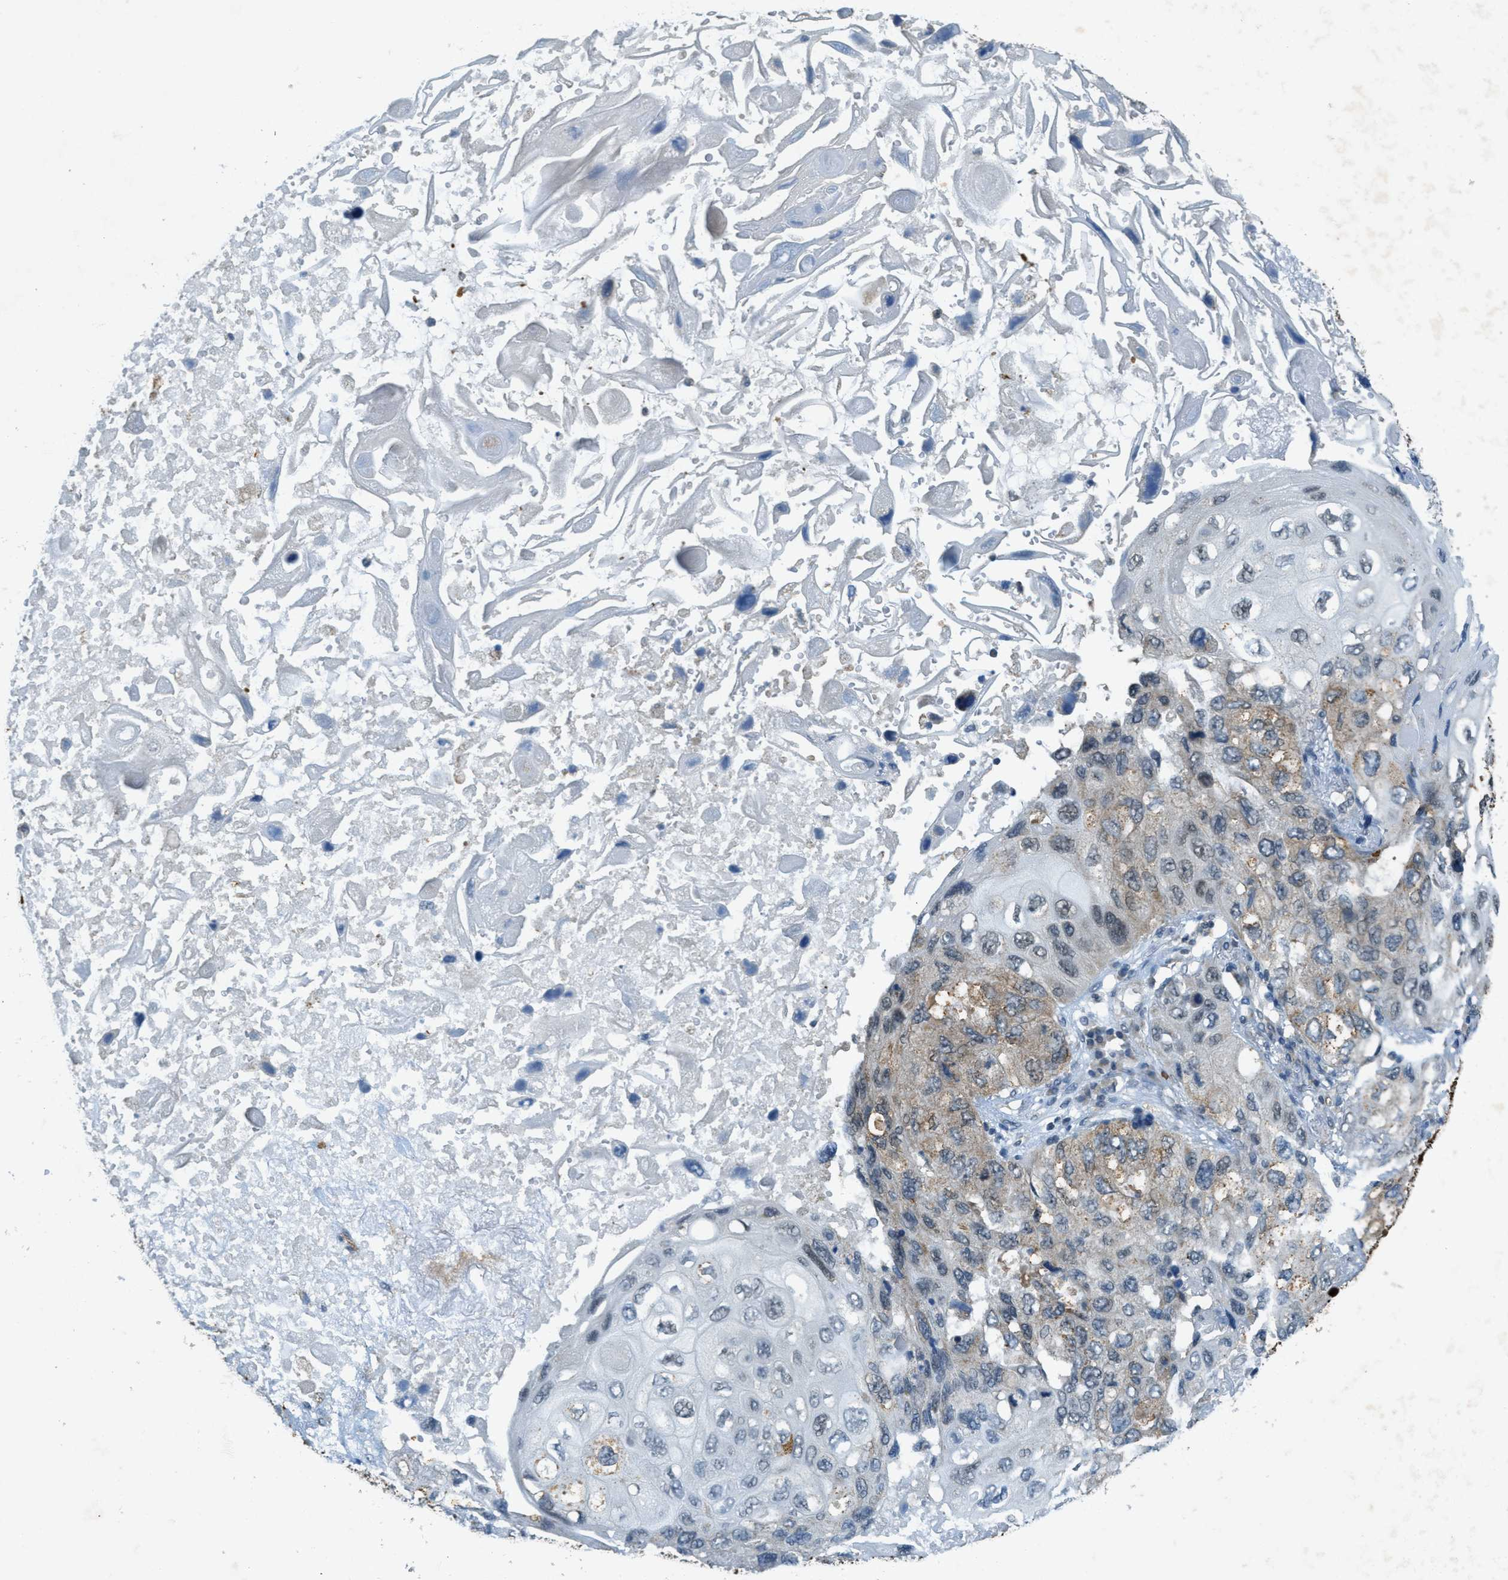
{"staining": {"intensity": "weak", "quantity": "25%-75%", "location": "cytoplasmic/membranous"}, "tissue": "lung cancer", "cell_type": "Tumor cells", "image_type": "cancer", "snomed": [{"axis": "morphology", "description": "Squamous cell carcinoma, NOS"}, {"axis": "topography", "description": "Lung"}], "caption": "This is an image of IHC staining of lung squamous cell carcinoma, which shows weak staining in the cytoplasmic/membranous of tumor cells.", "gene": "TCF20", "patient": {"sex": "female", "age": 73}}